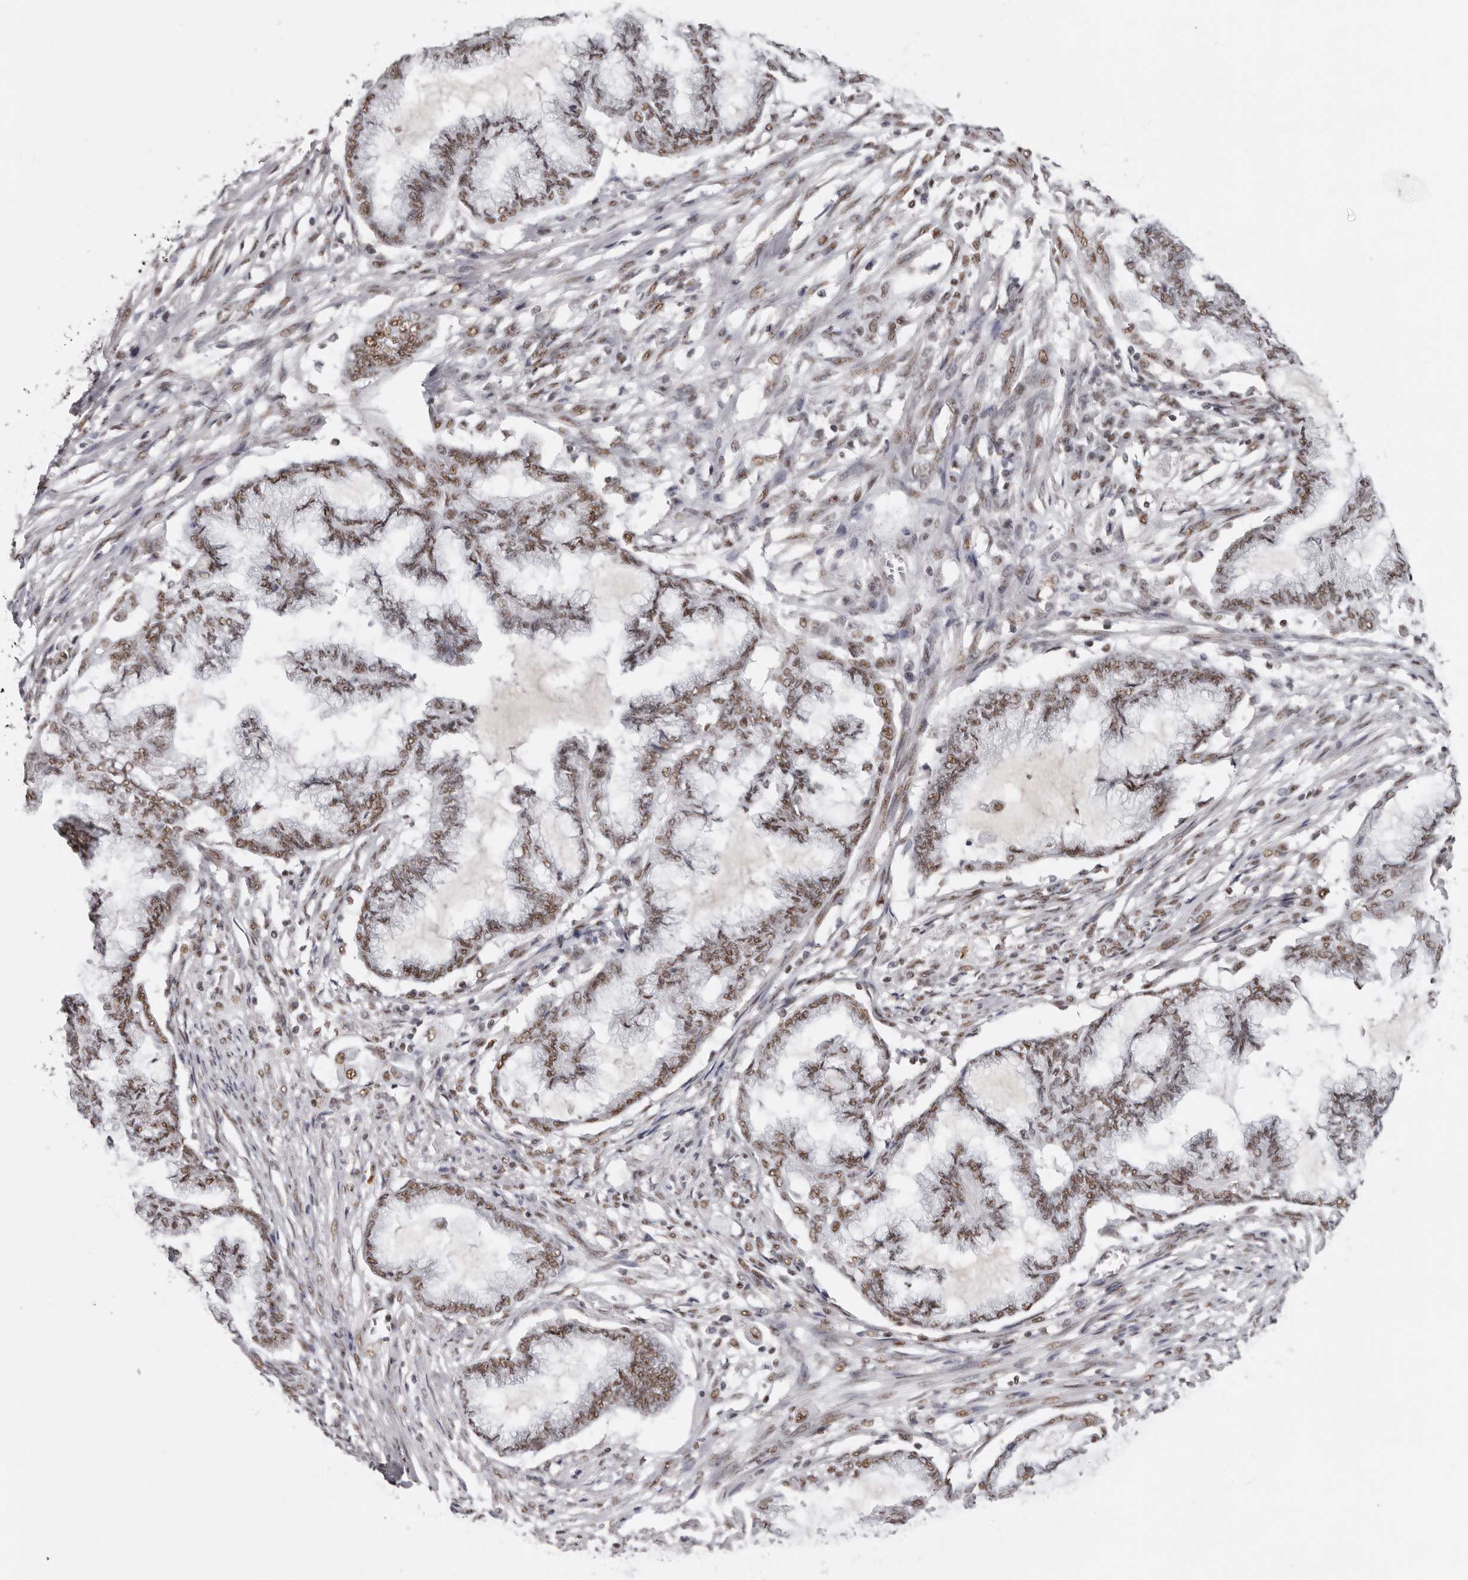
{"staining": {"intensity": "moderate", "quantity": ">75%", "location": "nuclear"}, "tissue": "endometrial cancer", "cell_type": "Tumor cells", "image_type": "cancer", "snomed": [{"axis": "morphology", "description": "Adenocarcinoma, NOS"}, {"axis": "topography", "description": "Endometrium"}], "caption": "Immunohistochemical staining of endometrial cancer exhibits medium levels of moderate nuclear protein positivity in approximately >75% of tumor cells.", "gene": "SCAF4", "patient": {"sex": "female", "age": 86}}